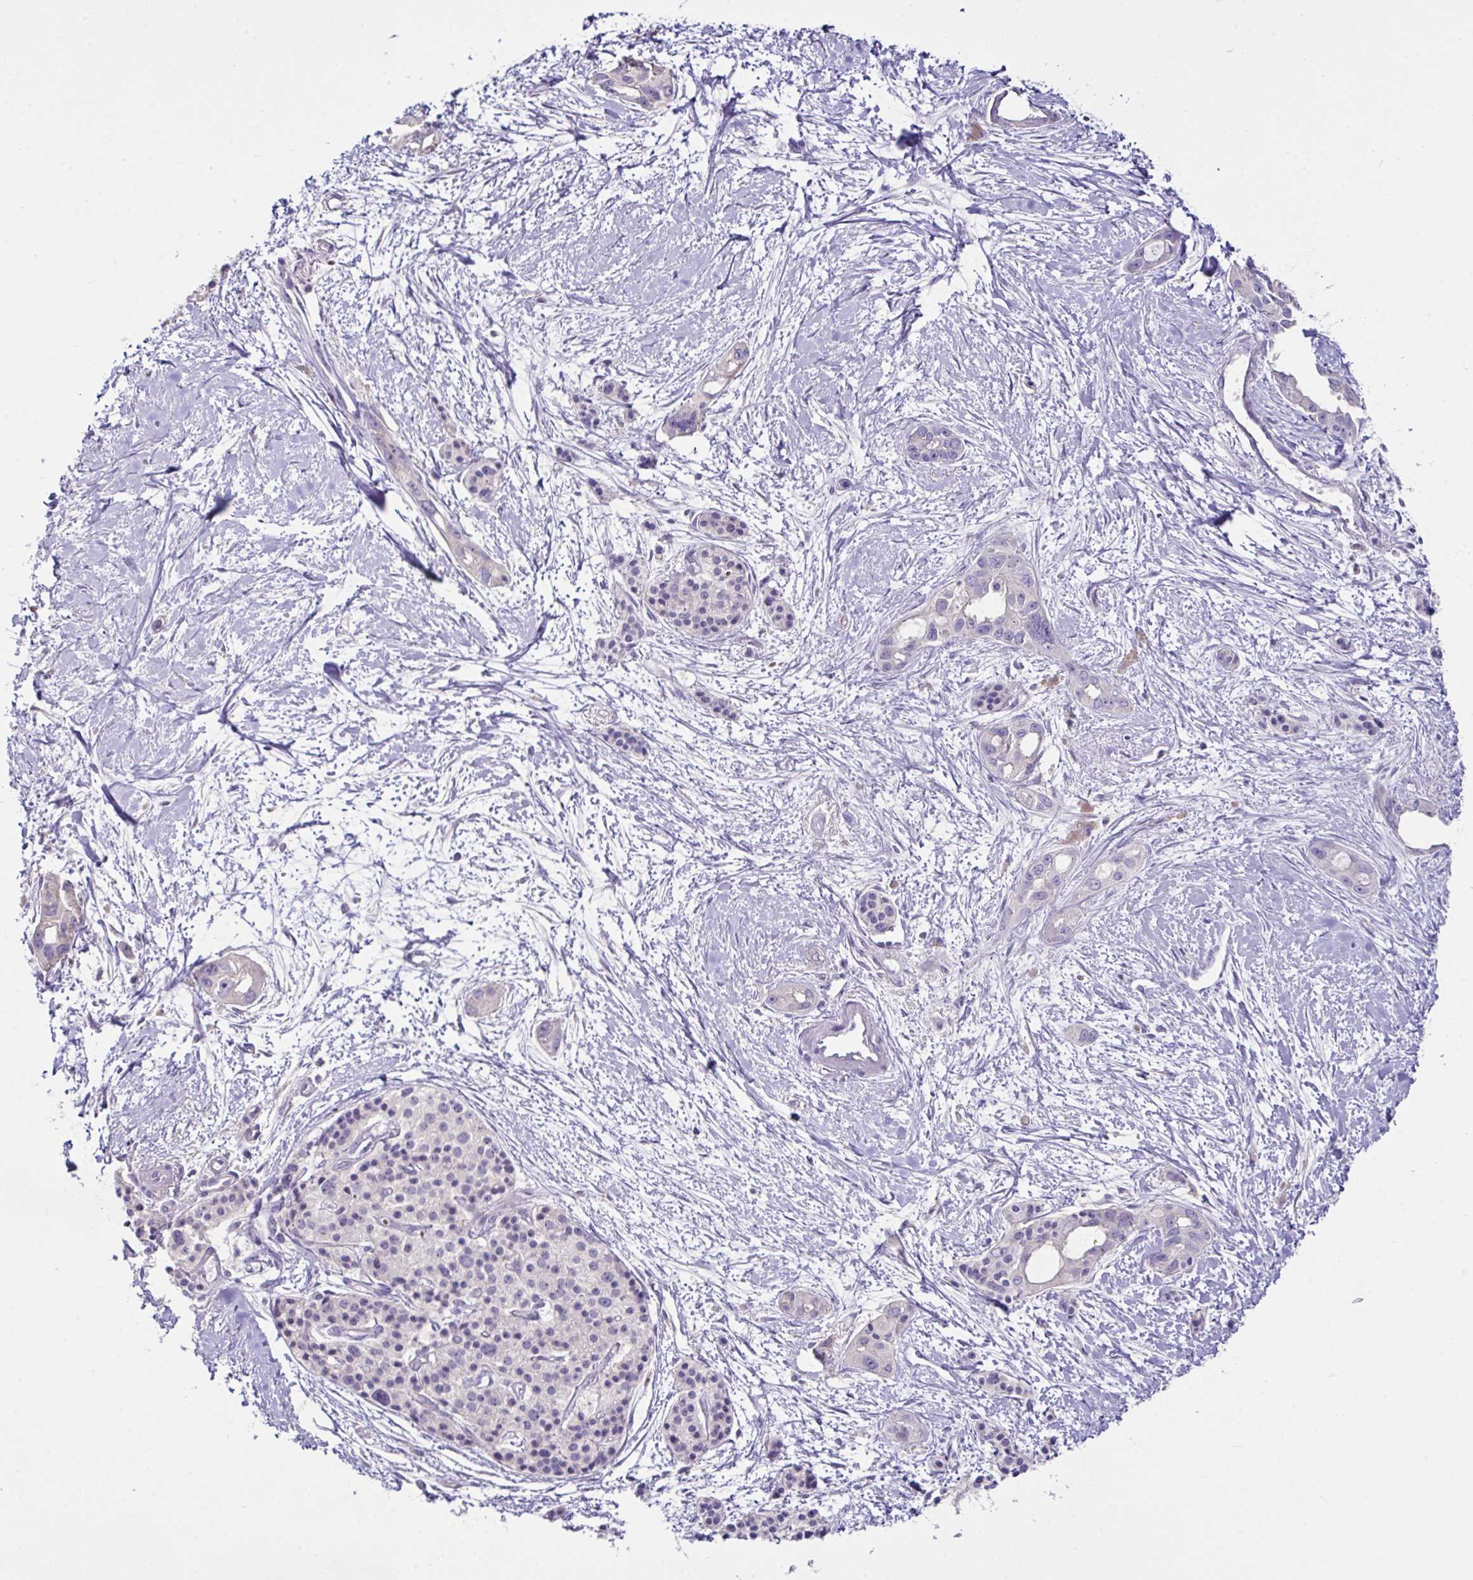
{"staining": {"intensity": "negative", "quantity": "none", "location": "none"}, "tissue": "pancreatic cancer", "cell_type": "Tumor cells", "image_type": "cancer", "snomed": [{"axis": "morphology", "description": "Adenocarcinoma, NOS"}, {"axis": "topography", "description": "Pancreas"}], "caption": "A histopathology image of human adenocarcinoma (pancreatic) is negative for staining in tumor cells.", "gene": "D2HGDH", "patient": {"sex": "female", "age": 50}}